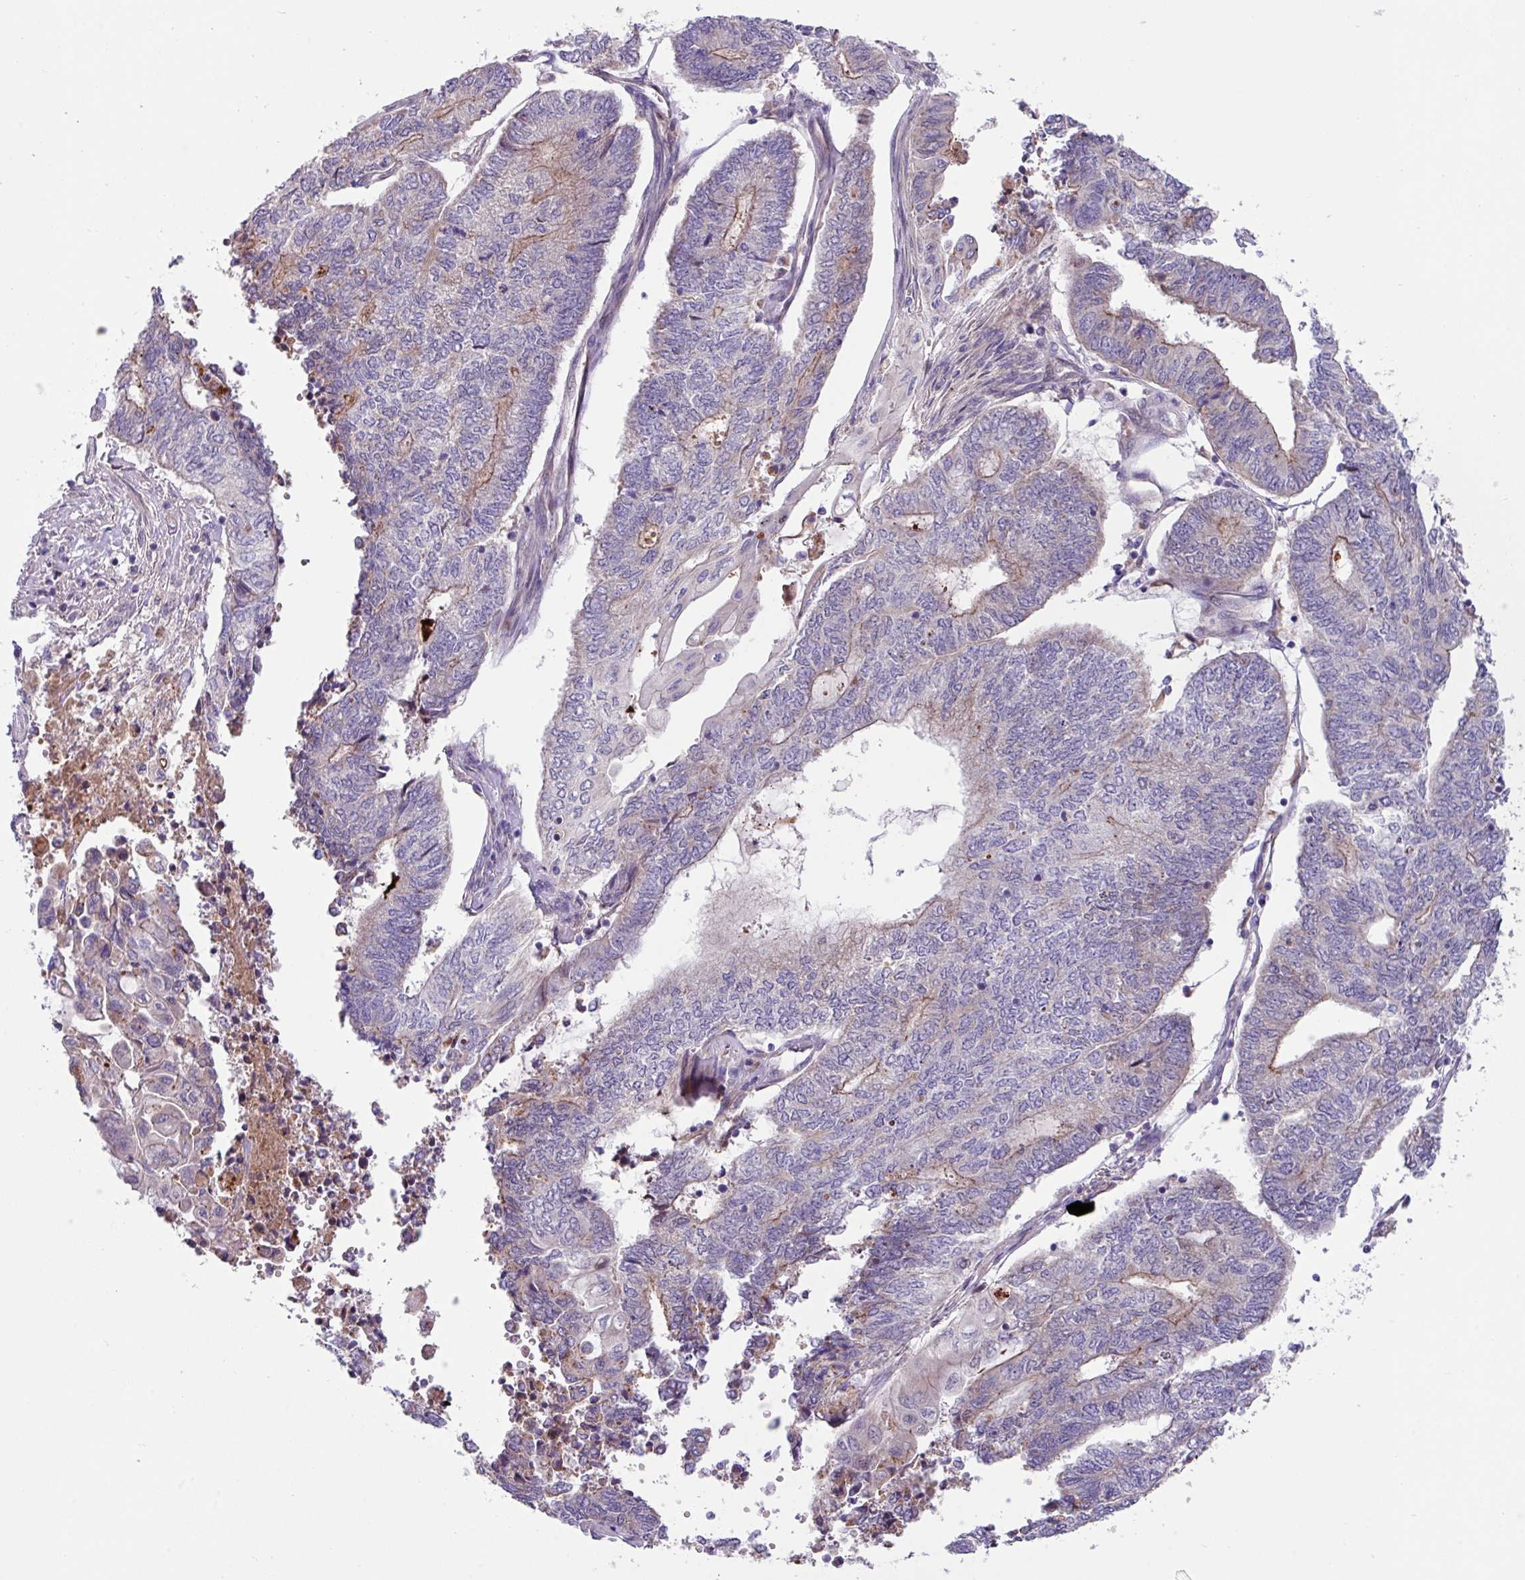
{"staining": {"intensity": "weak", "quantity": "<25%", "location": "cytoplasmic/membranous"}, "tissue": "endometrial cancer", "cell_type": "Tumor cells", "image_type": "cancer", "snomed": [{"axis": "morphology", "description": "Adenocarcinoma, NOS"}, {"axis": "topography", "description": "Uterus"}, {"axis": "topography", "description": "Endometrium"}], "caption": "Human endometrial cancer (adenocarcinoma) stained for a protein using immunohistochemistry (IHC) exhibits no expression in tumor cells.", "gene": "IQCJ", "patient": {"sex": "female", "age": 70}}